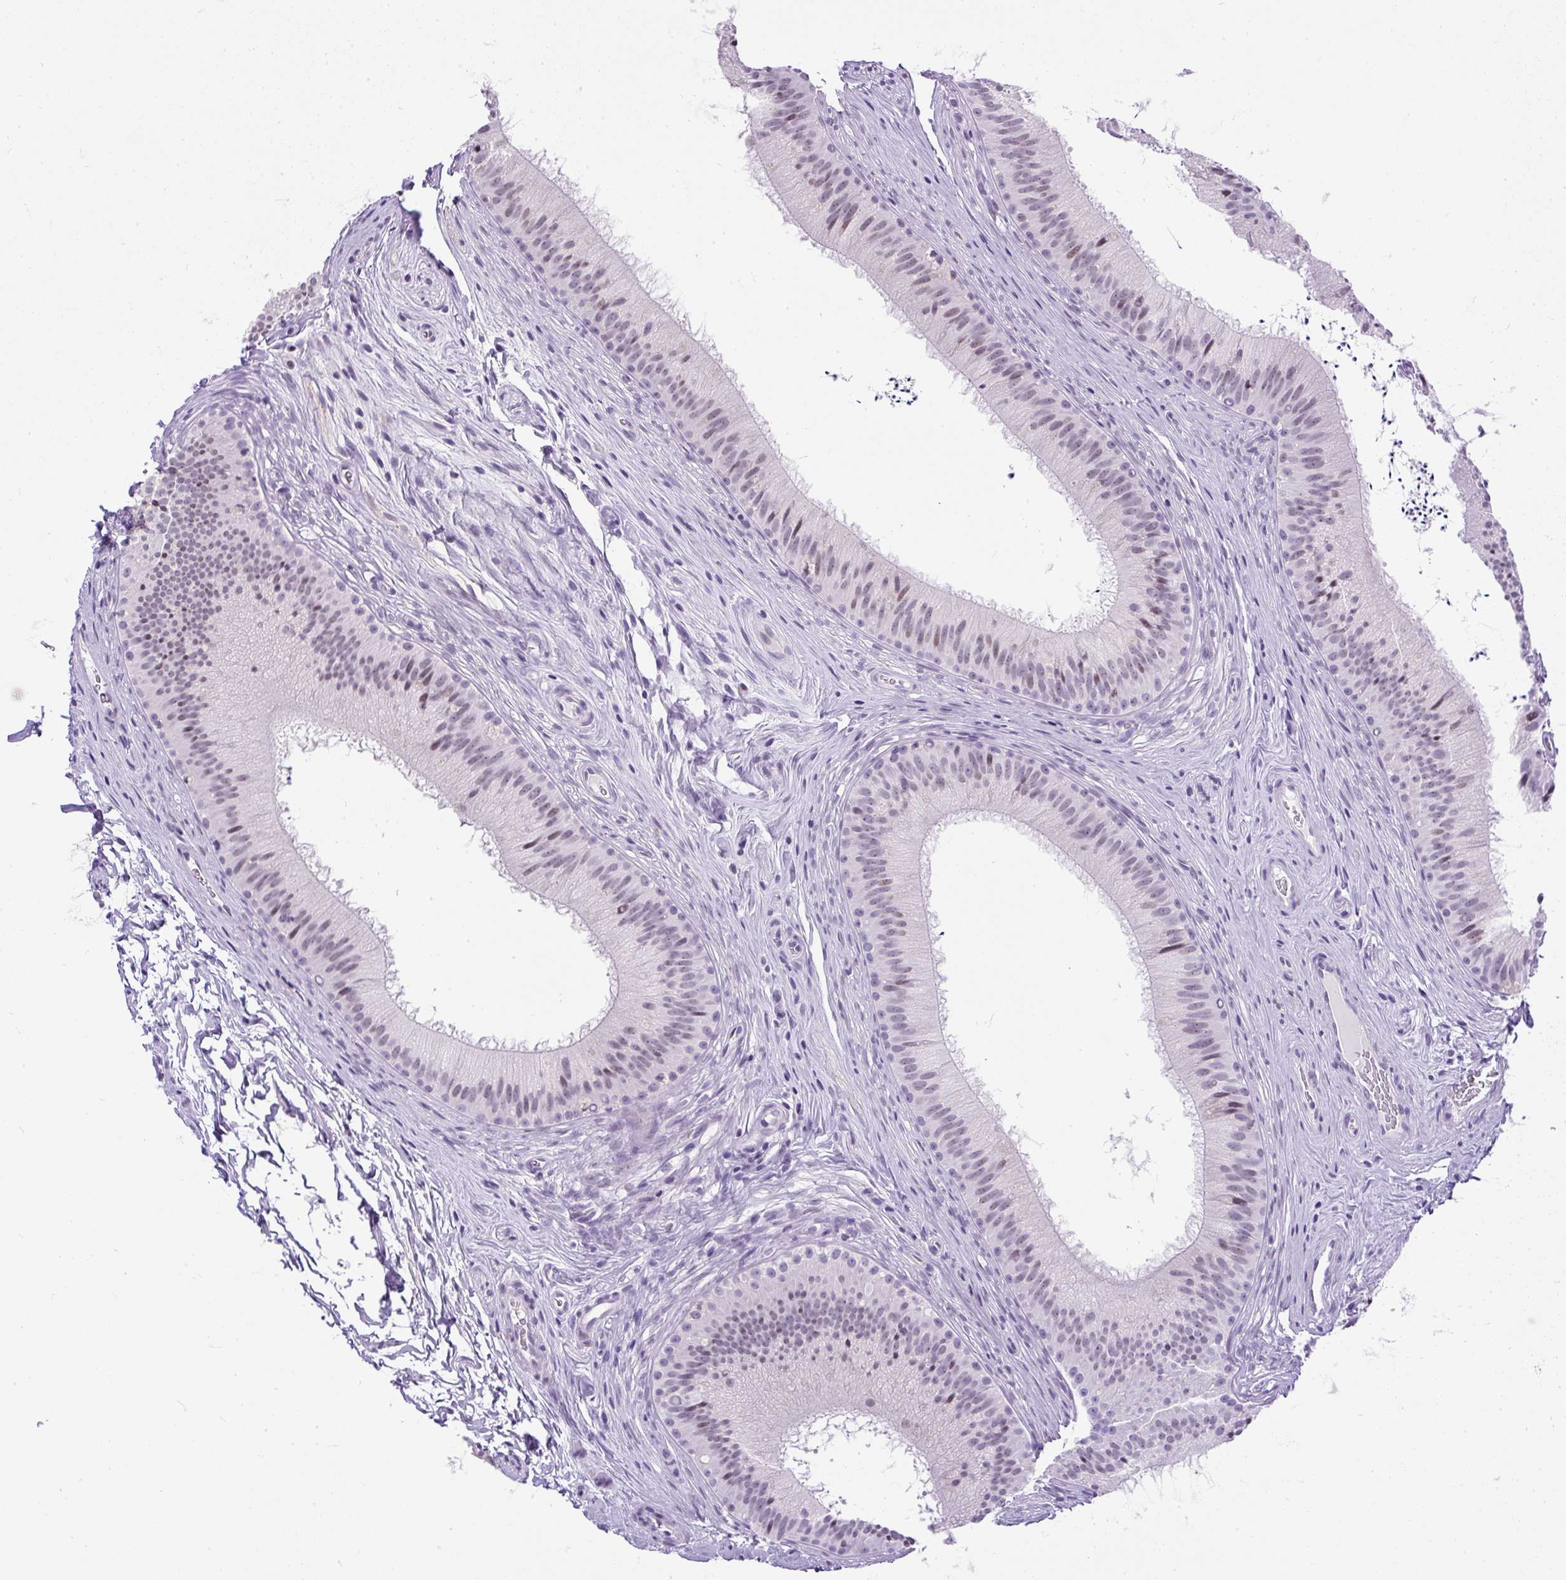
{"staining": {"intensity": "weak", "quantity": "<25%", "location": "nuclear"}, "tissue": "epididymis", "cell_type": "Glandular cells", "image_type": "normal", "snomed": [{"axis": "morphology", "description": "Normal tissue, NOS"}, {"axis": "topography", "description": "Epididymis"}], "caption": "Glandular cells are negative for protein expression in unremarkable human epididymis. (DAB (3,3'-diaminobenzidine) immunohistochemistry (IHC) with hematoxylin counter stain).", "gene": "WNT10B", "patient": {"sex": "male", "age": 24}}